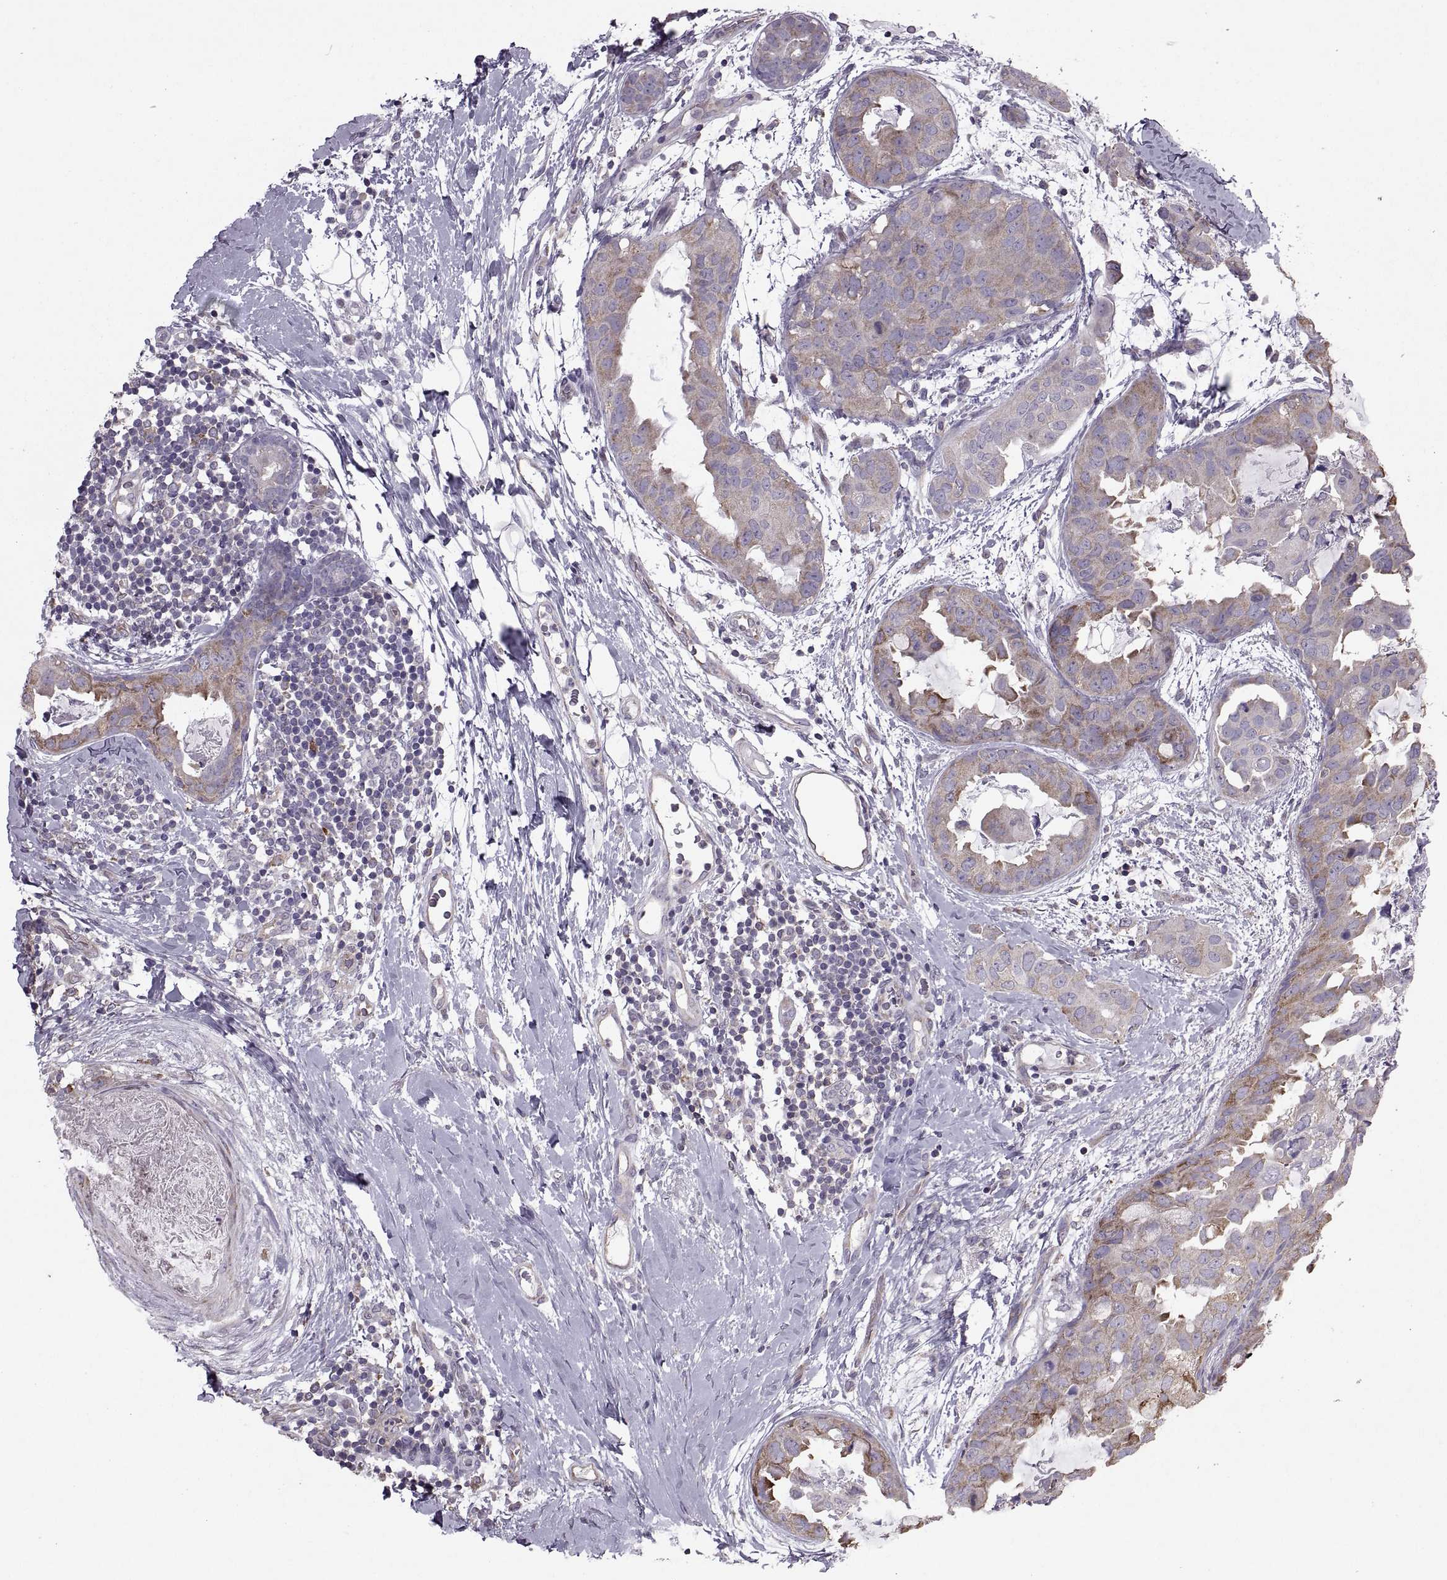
{"staining": {"intensity": "moderate", "quantity": ">75%", "location": "cytoplasmic/membranous"}, "tissue": "breast cancer", "cell_type": "Tumor cells", "image_type": "cancer", "snomed": [{"axis": "morphology", "description": "Normal tissue, NOS"}, {"axis": "morphology", "description": "Duct carcinoma"}, {"axis": "topography", "description": "Breast"}], "caption": "Protein staining reveals moderate cytoplasmic/membranous staining in approximately >75% of tumor cells in breast cancer (infiltrating ductal carcinoma).", "gene": "PABPC1", "patient": {"sex": "female", "age": 40}}